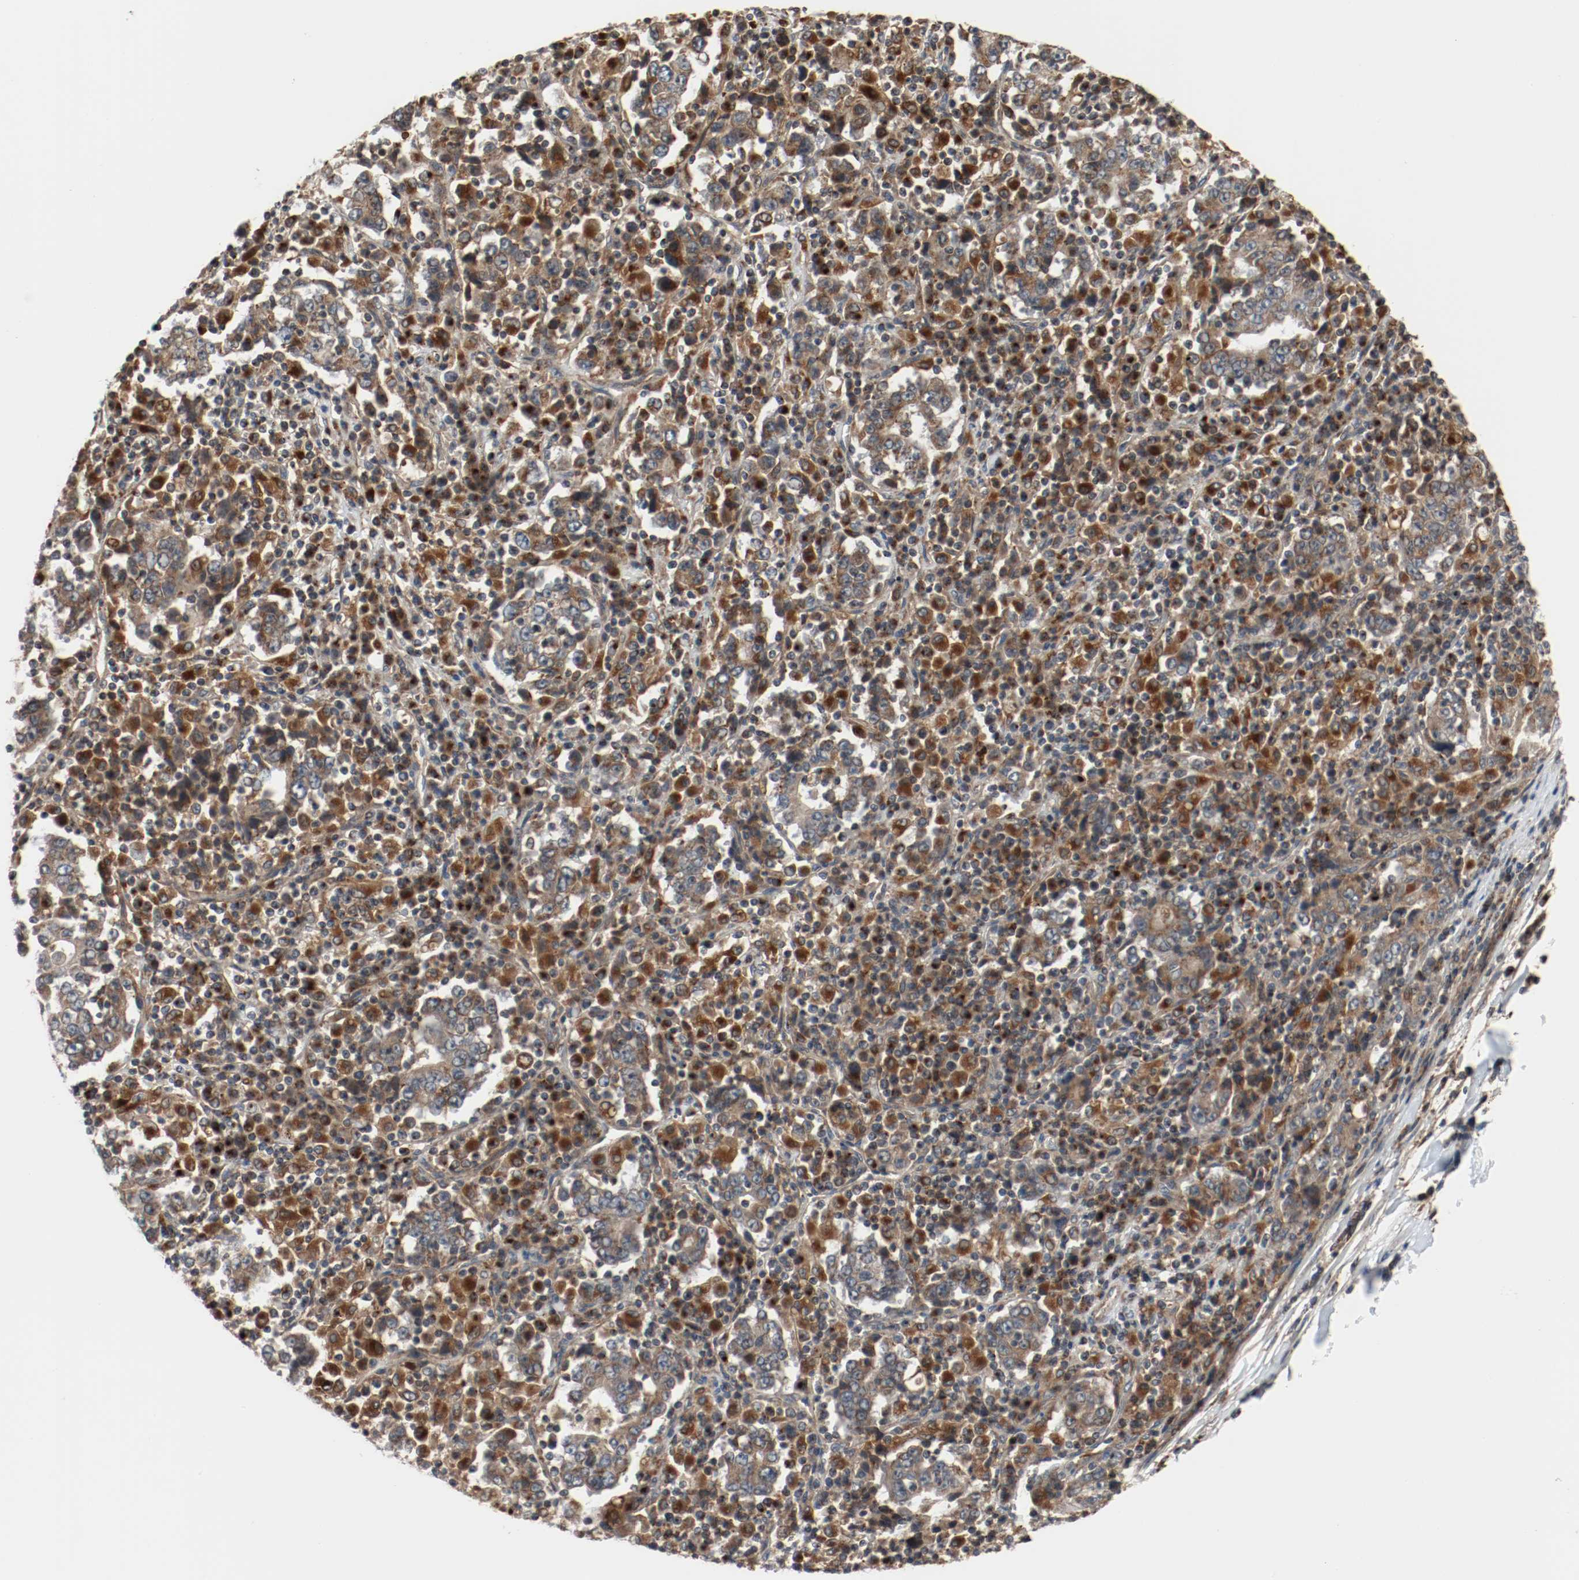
{"staining": {"intensity": "moderate", "quantity": ">75%", "location": "cytoplasmic/membranous"}, "tissue": "stomach cancer", "cell_type": "Tumor cells", "image_type": "cancer", "snomed": [{"axis": "morphology", "description": "Normal tissue, NOS"}, {"axis": "morphology", "description": "Adenocarcinoma, NOS"}, {"axis": "topography", "description": "Stomach, upper"}, {"axis": "topography", "description": "Stomach"}], "caption": "A histopathology image of stomach cancer (adenocarcinoma) stained for a protein demonstrates moderate cytoplasmic/membranous brown staining in tumor cells.", "gene": "LAMP2", "patient": {"sex": "male", "age": 59}}